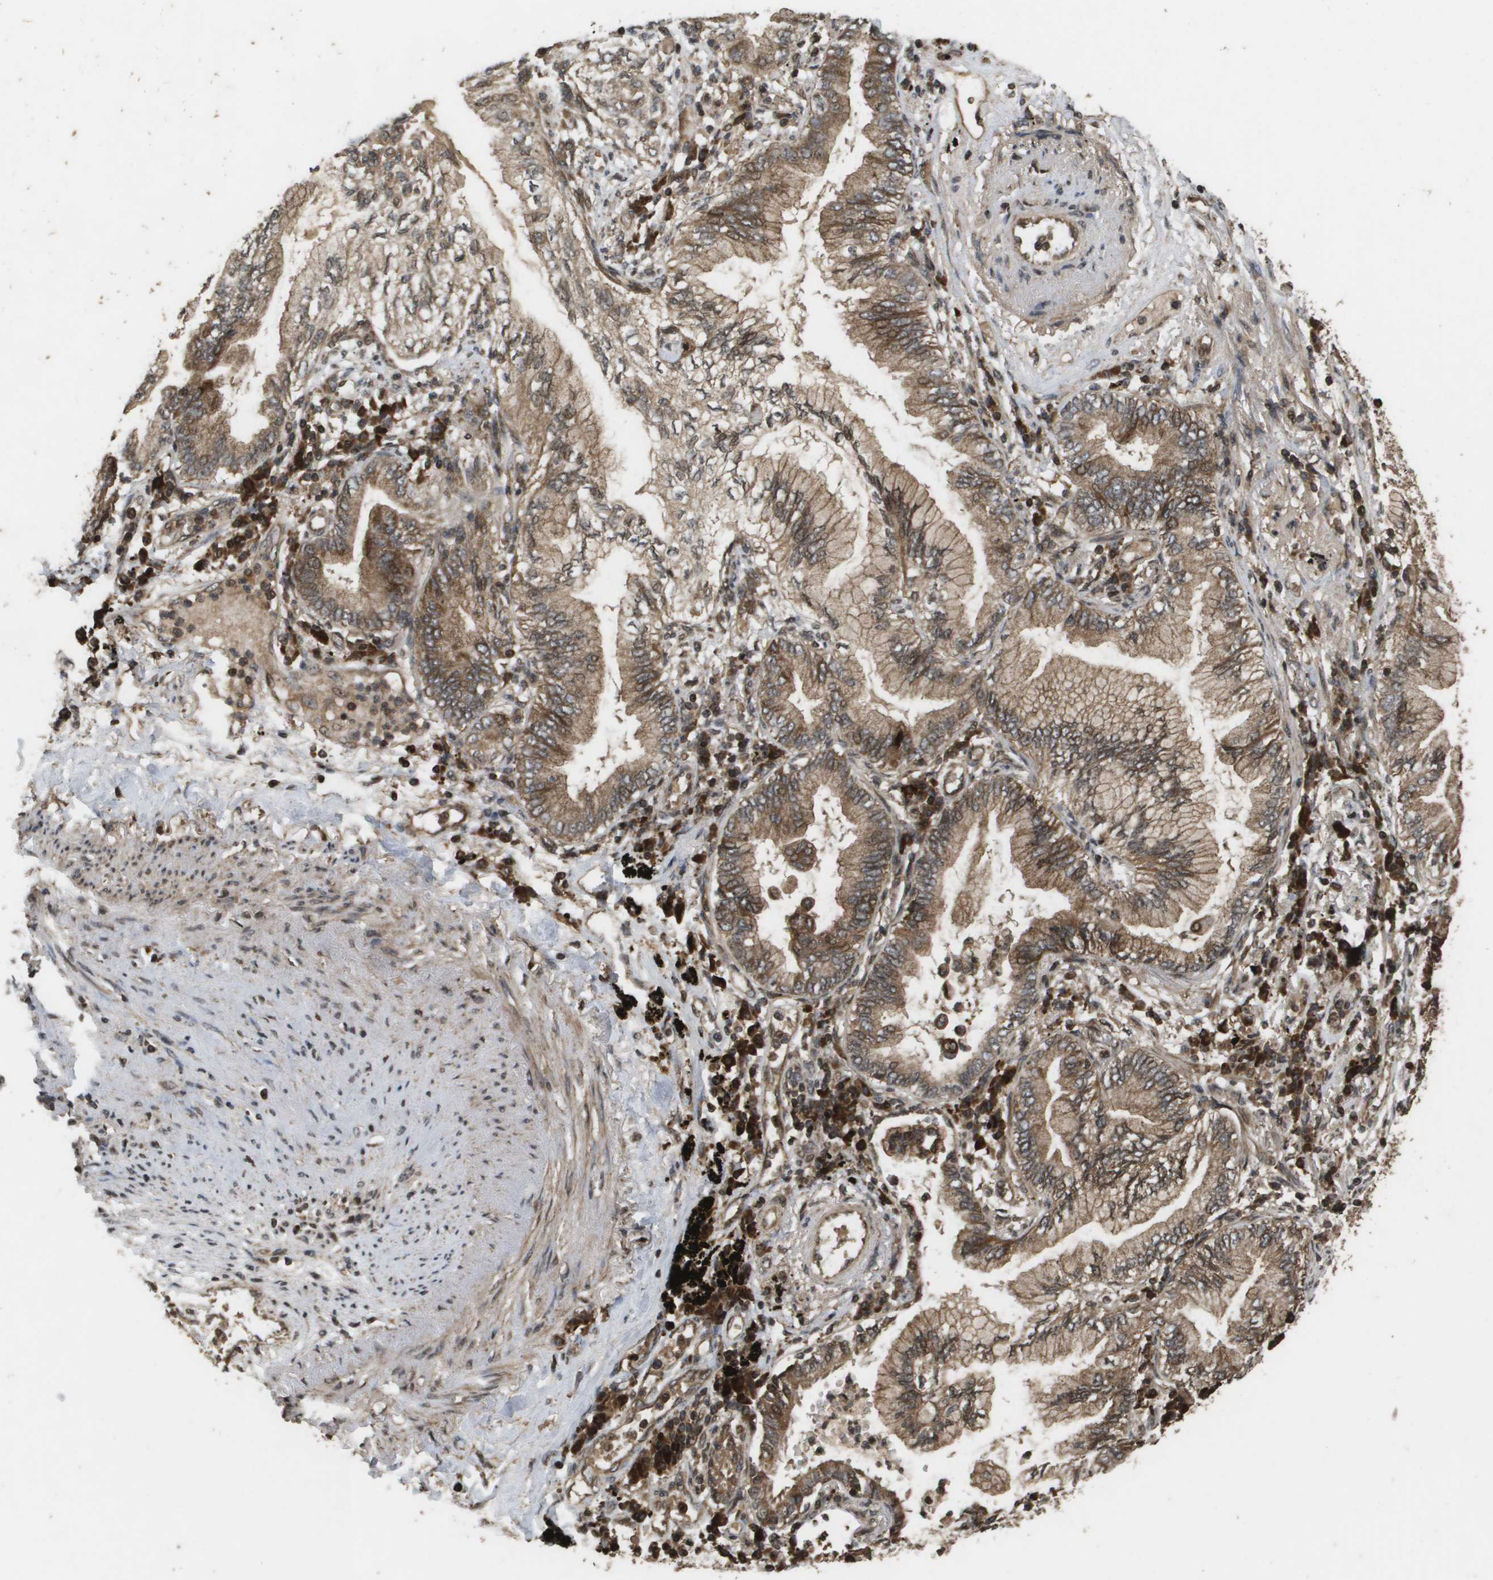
{"staining": {"intensity": "moderate", "quantity": ">75%", "location": "cytoplasmic/membranous,nuclear"}, "tissue": "lung cancer", "cell_type": "Tumor cells", "image_type": "cancer", "snomed": [{"axis": "morphology", "description": "Normal tissue, NOS"}, {"axis": "morphology", "description": "Adenocarcinoma, NOS"}, {"axis": "topography", "description": "Bronchus"}, {"axis": "topography", "description": "Lung"}], "caption": "Tumor cells demonstrate moderate cytoplasmic/membranous and nuclear staining in approximately >75% of cells in lung cancer (adenocarcinoma). The protein of interest is shown in brown color, while the nuclei are stained blue.", "gene": "KIF11", "patient": {"sex": "female", "age": 70}}